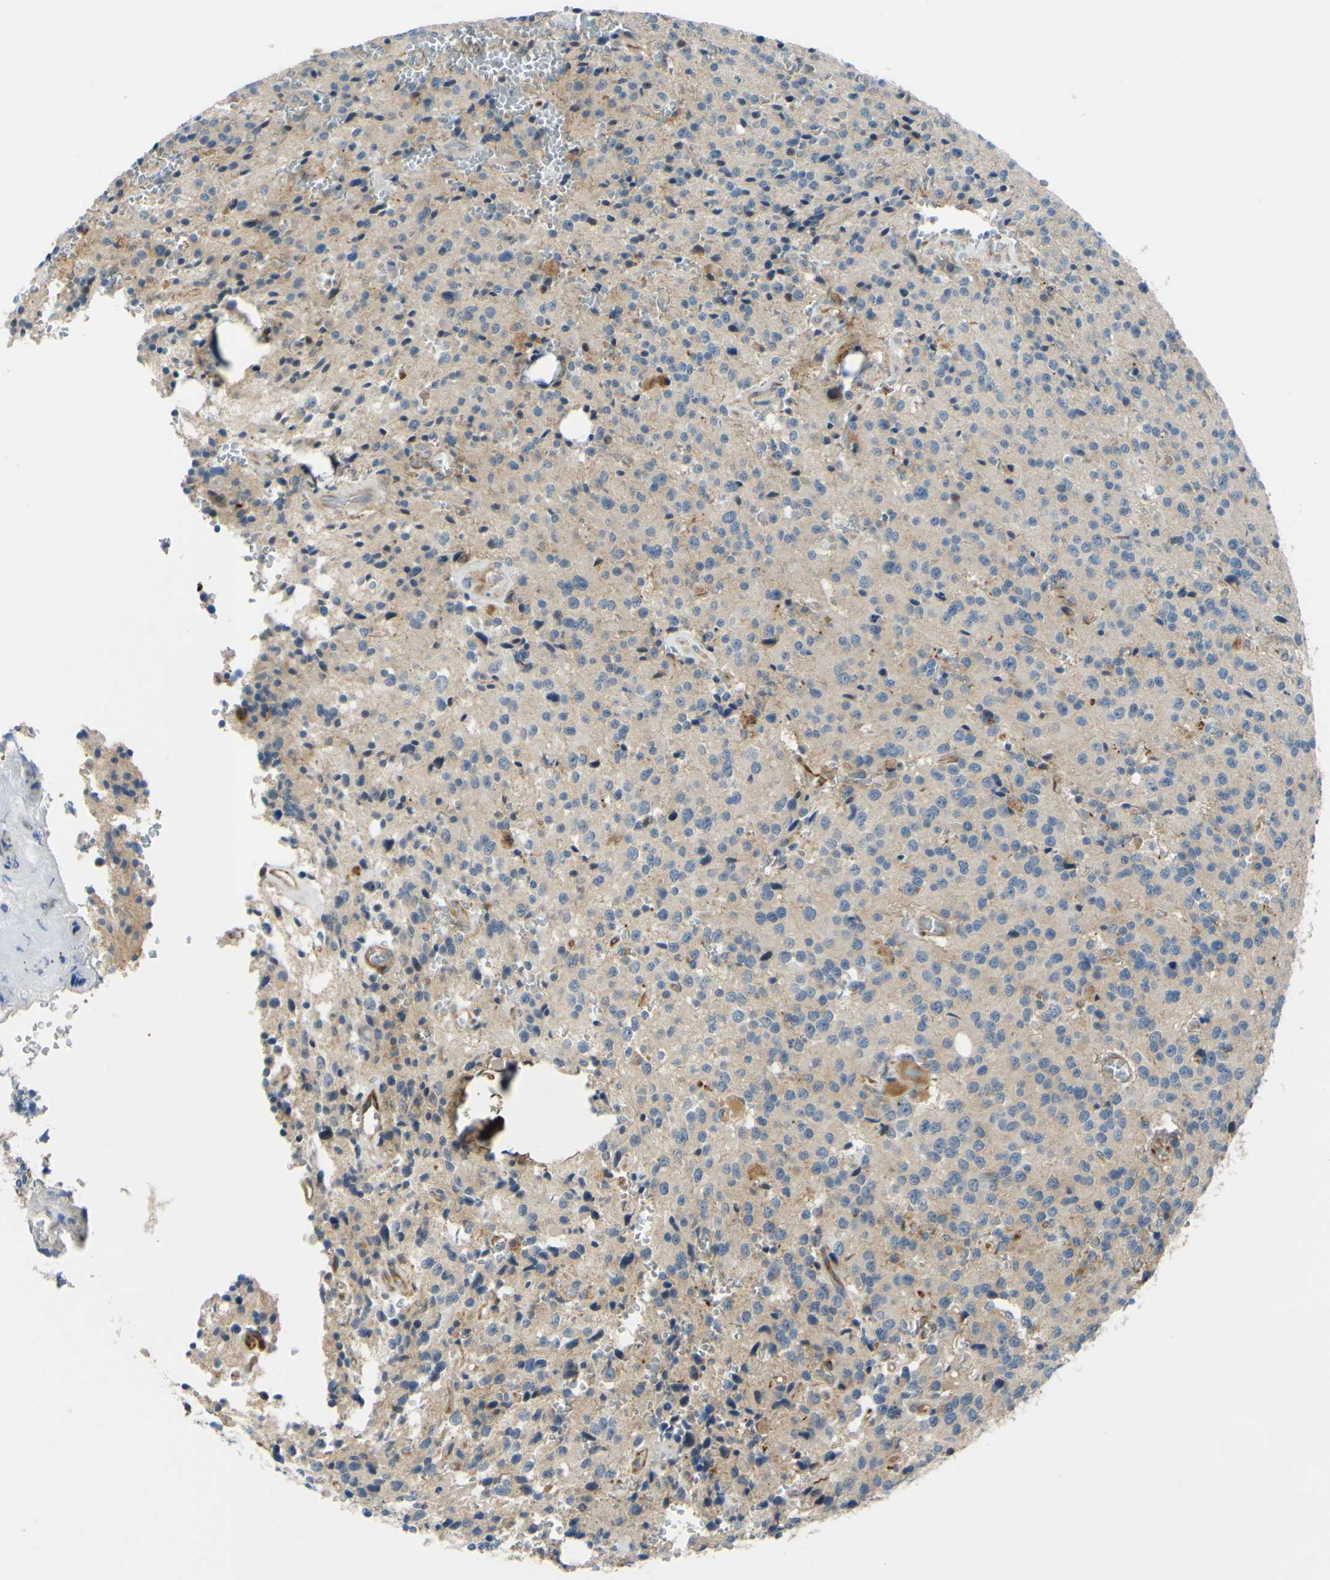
{"staining": {"intensity": "weak", "quantity": "<25%", "location": "cytoplasmic/membranous"}, "tissue": "glioma", "cell_type": "Tumor cells", "image_type": "cancer", "snomed": [{"axis": "morphology", "description": "Glioma, malignant, Low grade"}, {"axis": "topography", "description": "Brain"}], "caption": "An immunohistochemistry image of glioma is shown. There is no staining in tumor cells of glioma.", "gene": "ARHGAP1", "patient": {"sex": "male", "age": 58}}